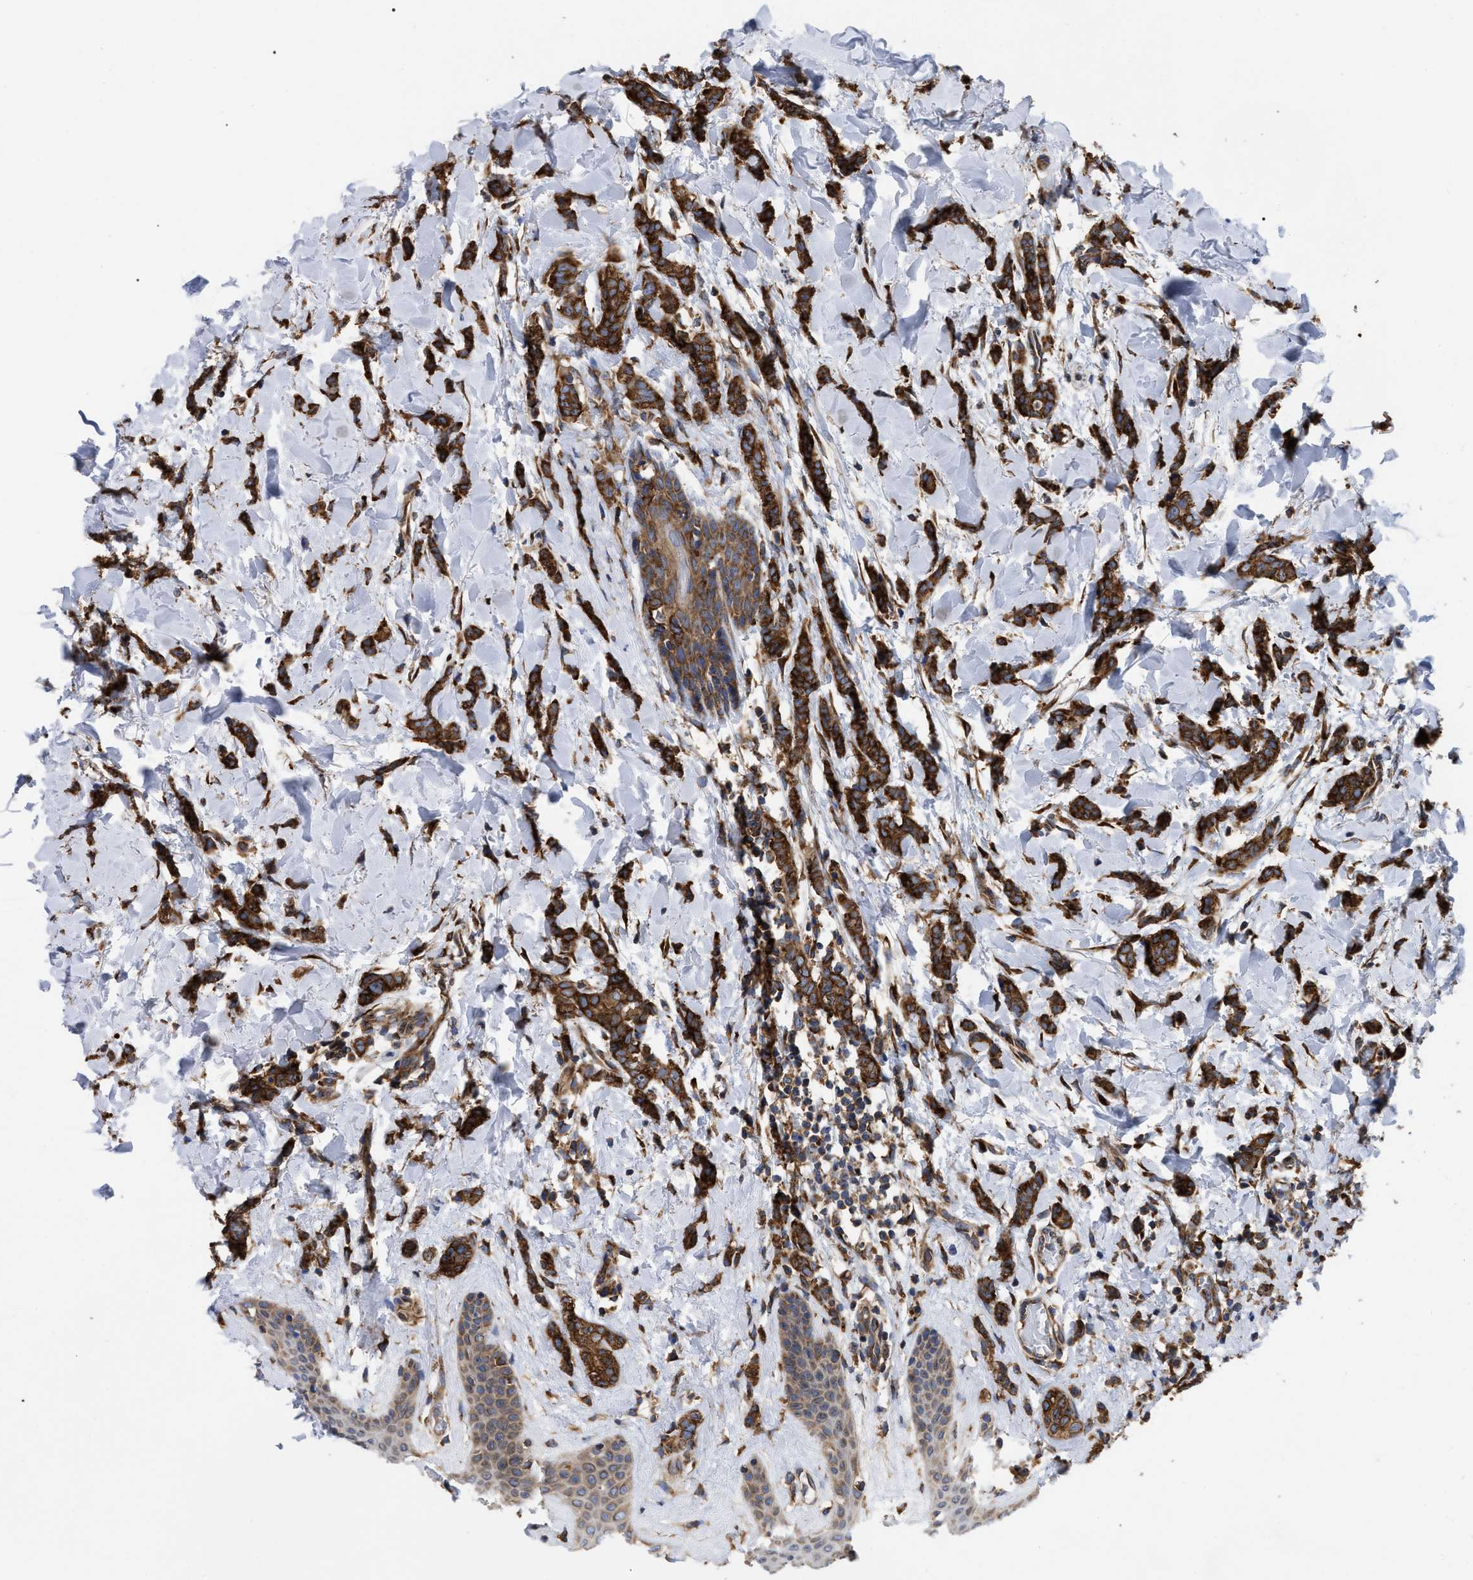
{"staining": {"intensity": "strong", "quantity": ">75%", "location": "cytoplasmic/membranous"}, "tissue": "breast cancer", "cell_type": "Tumor cells", "image_type": "cancer", "snomed": [{"axis": "morphology", "description": "Lobular carcinoma"}, {"axis": "topography", "description": "Skin"}, {"axis": "topography", "description": "Breast"}], "caption": "IHC micrograph of breast cancer stained for a protein (brown), which reveals high levels of strong cytoplasmic/membranous positivity in about >75% of tumor cells.", "gene": "FAM120A", "patient": {"sex": "female", "age": 46}}